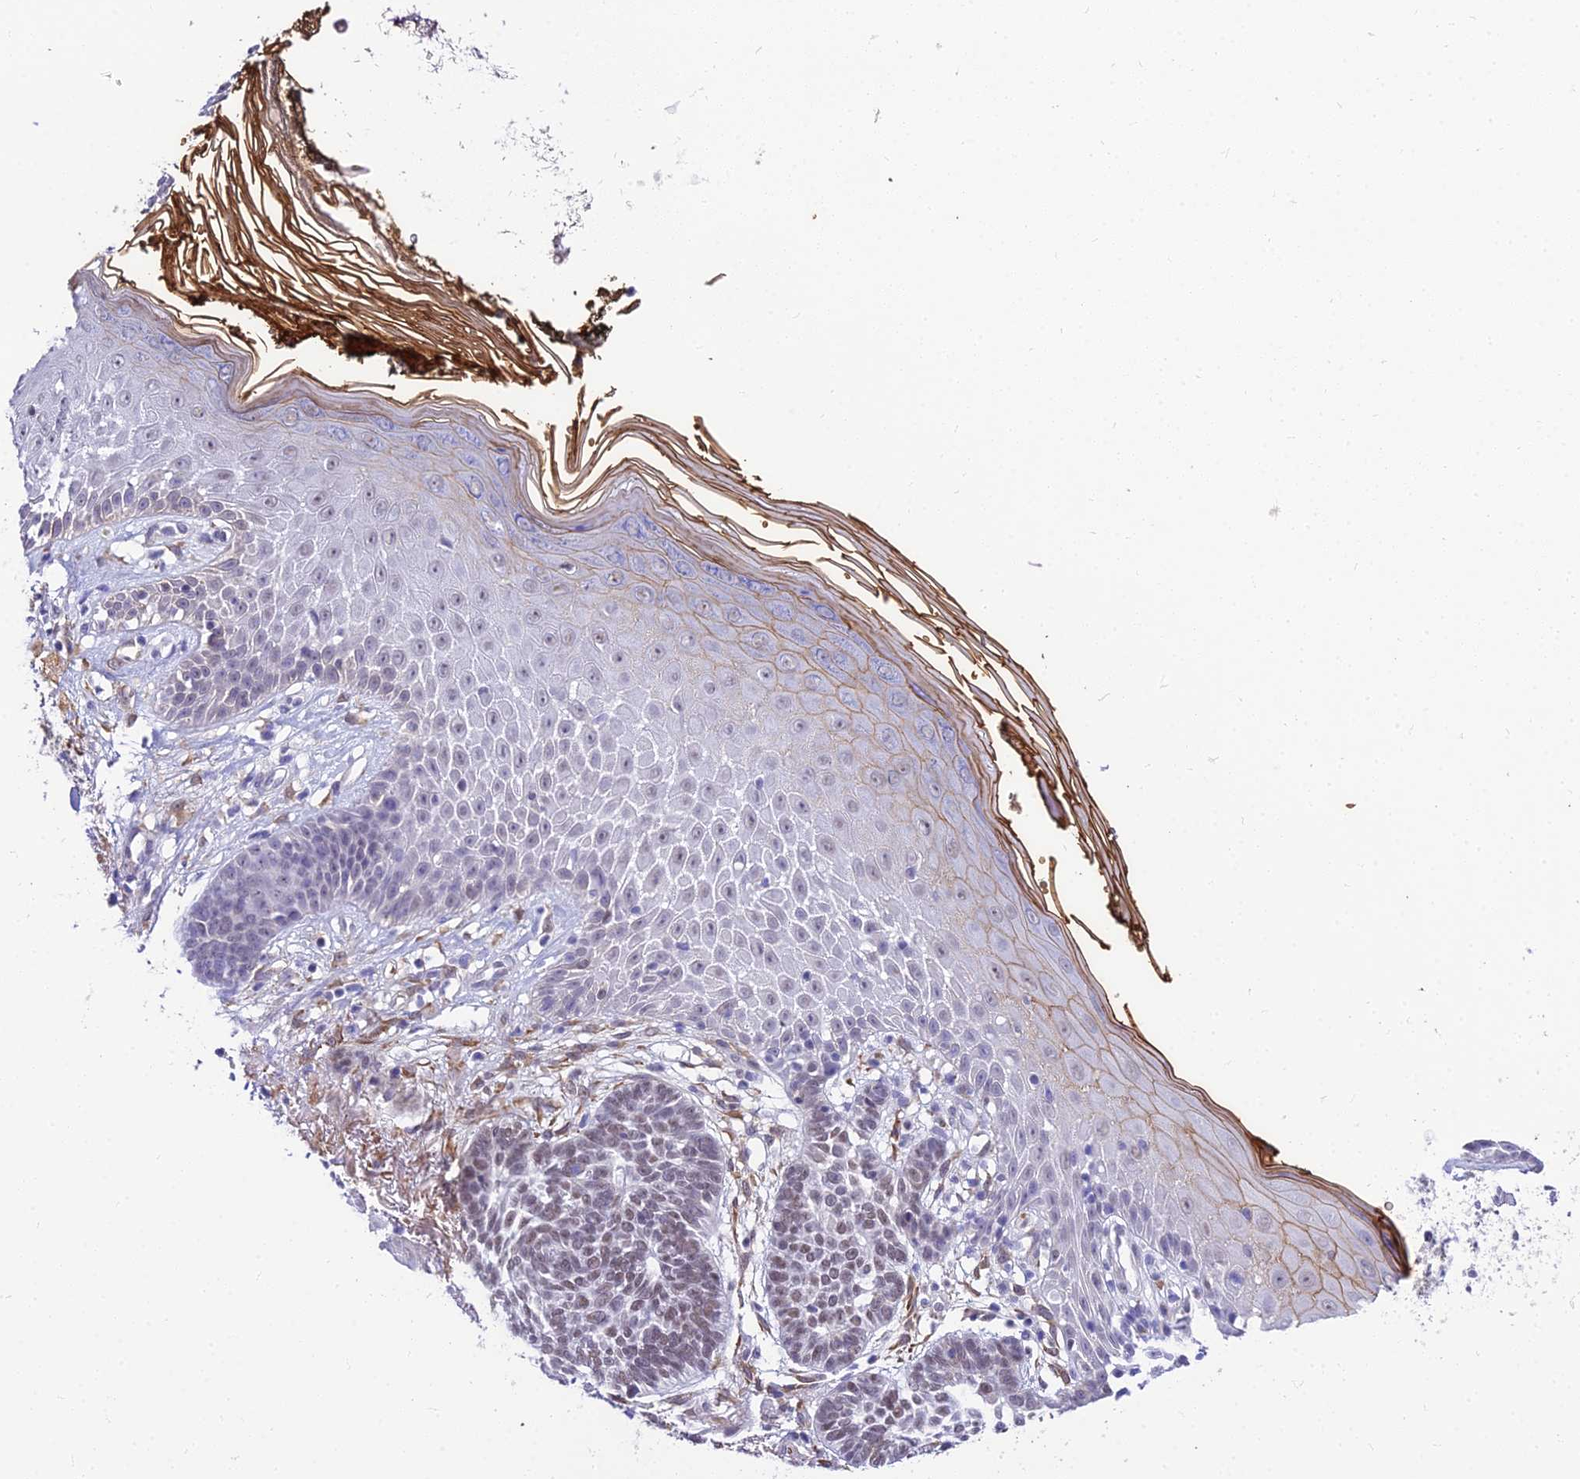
{"staining": {"intensity": "moderate", "quantity": ">75%", "location": "nuclear"}, "tissue": "skin cancer", "cell_type": "Tumor cells", "image_type": "cancer", "snomed": [{"axis": "morphology", "description": "Normal tissue, NOS"}, {"axis": "morphology", "description": "Basal cell carcinoma"}, {"axis": "topography", "description": "Skin"}], "caption": "Immunohistochemical staining of skin cancer displays medium levels of moderate nuclear protein expression in approximately >75% of tumor cells.", "gene": "BCL9", "patient": {"sex": "male", "age": 64}}